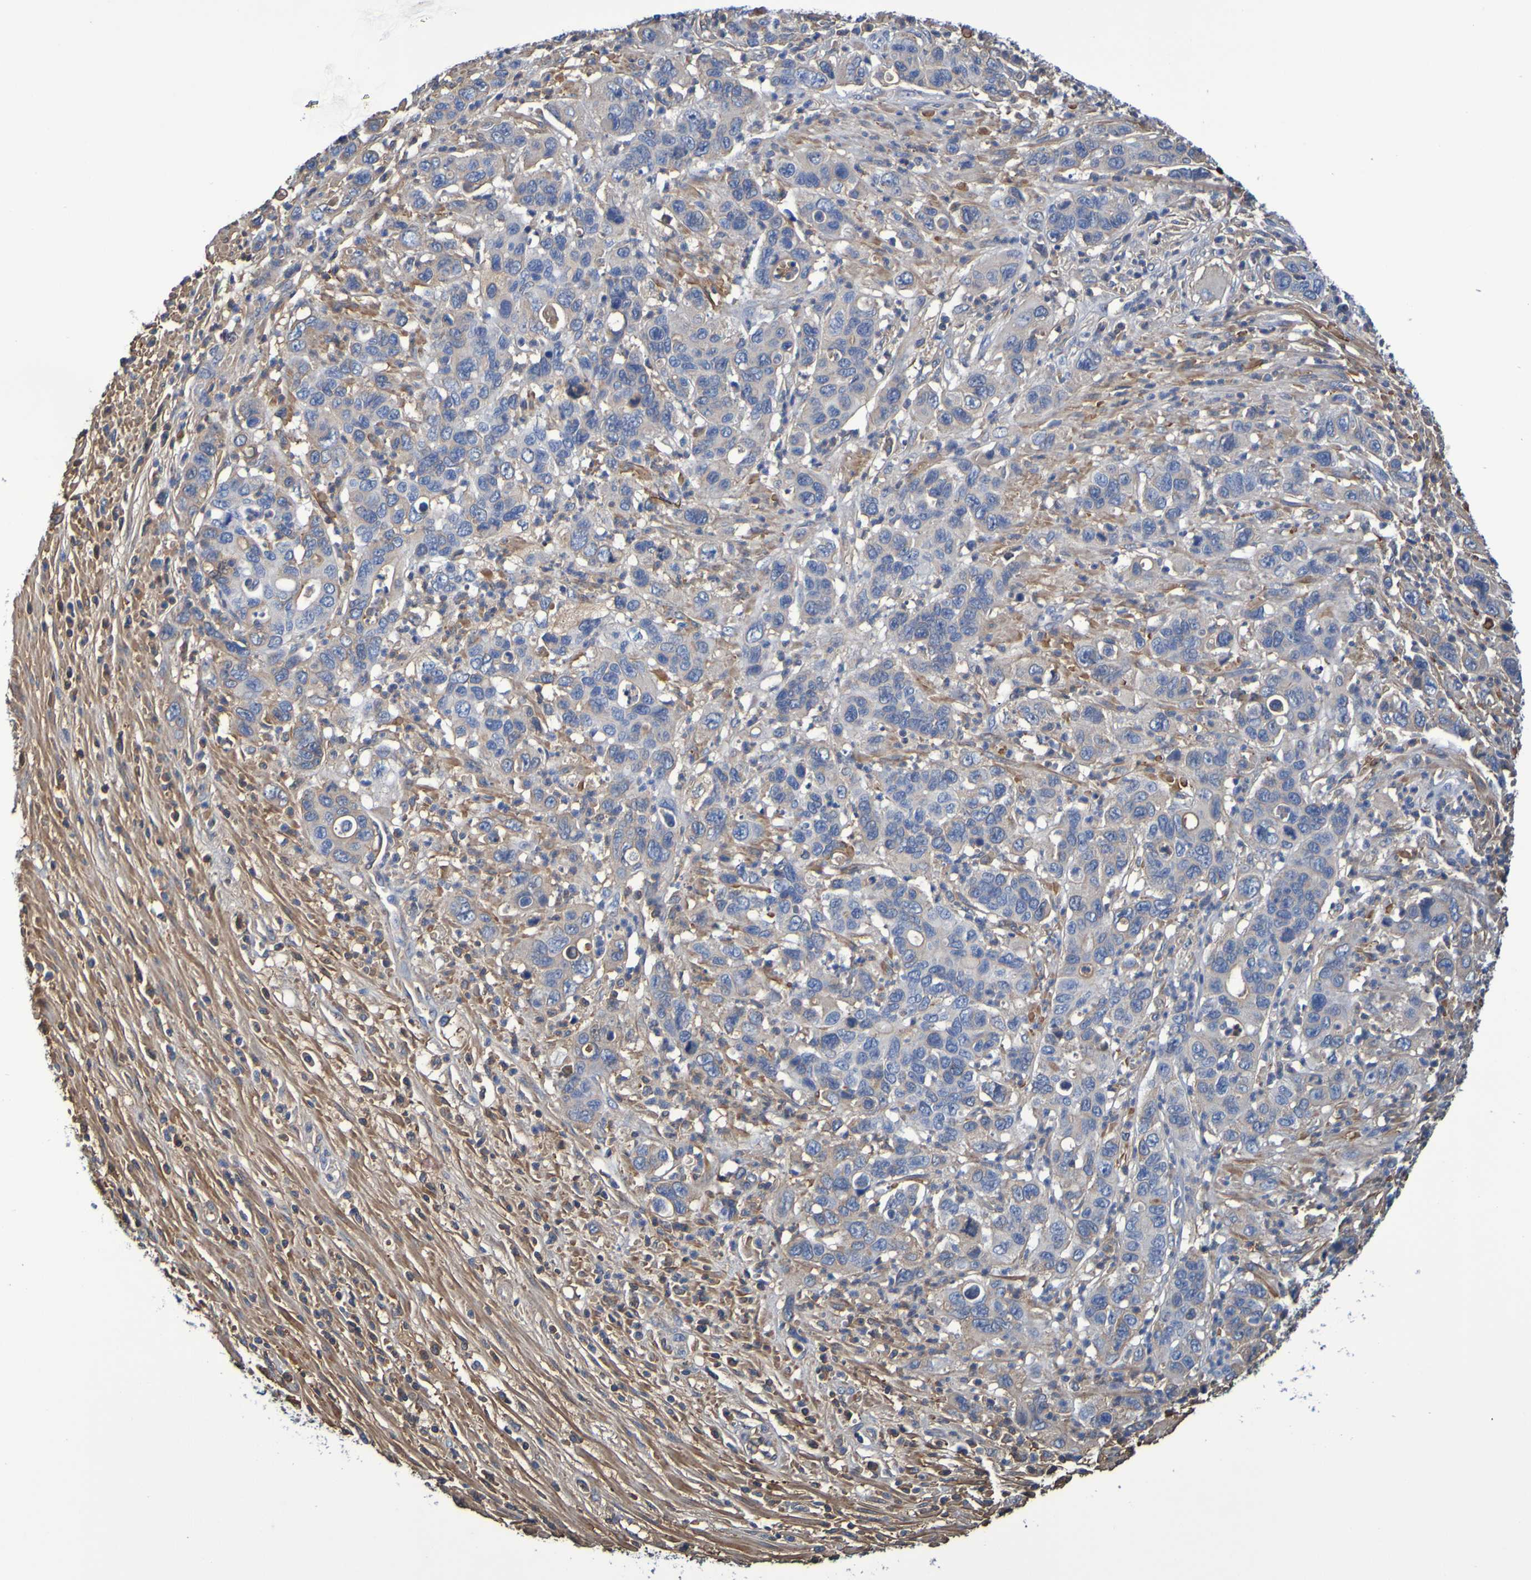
{"staining": {"intensity": "weak", "quantity": "25%-75%", "location": "cytoplasmic/membranous"}, "tissue": "pancreatic cancer", "cell_type": "Tumor cells", "image_type": "cancer", "snomed": [{"axis": "morphology", "description": "Adenocarcinoma, NOS"}, {"axis": "topography", "description": "Pancreas"}], "caption": "This is a histology image of immunohistochemistry (IHC) staining of adenocarcinoma (pancreatic), which shows weak positivity in the cytoplasmic/membranous of tumor cells.", "gene": "GAB3", "patient": {"sex": "female", "age": 71}}